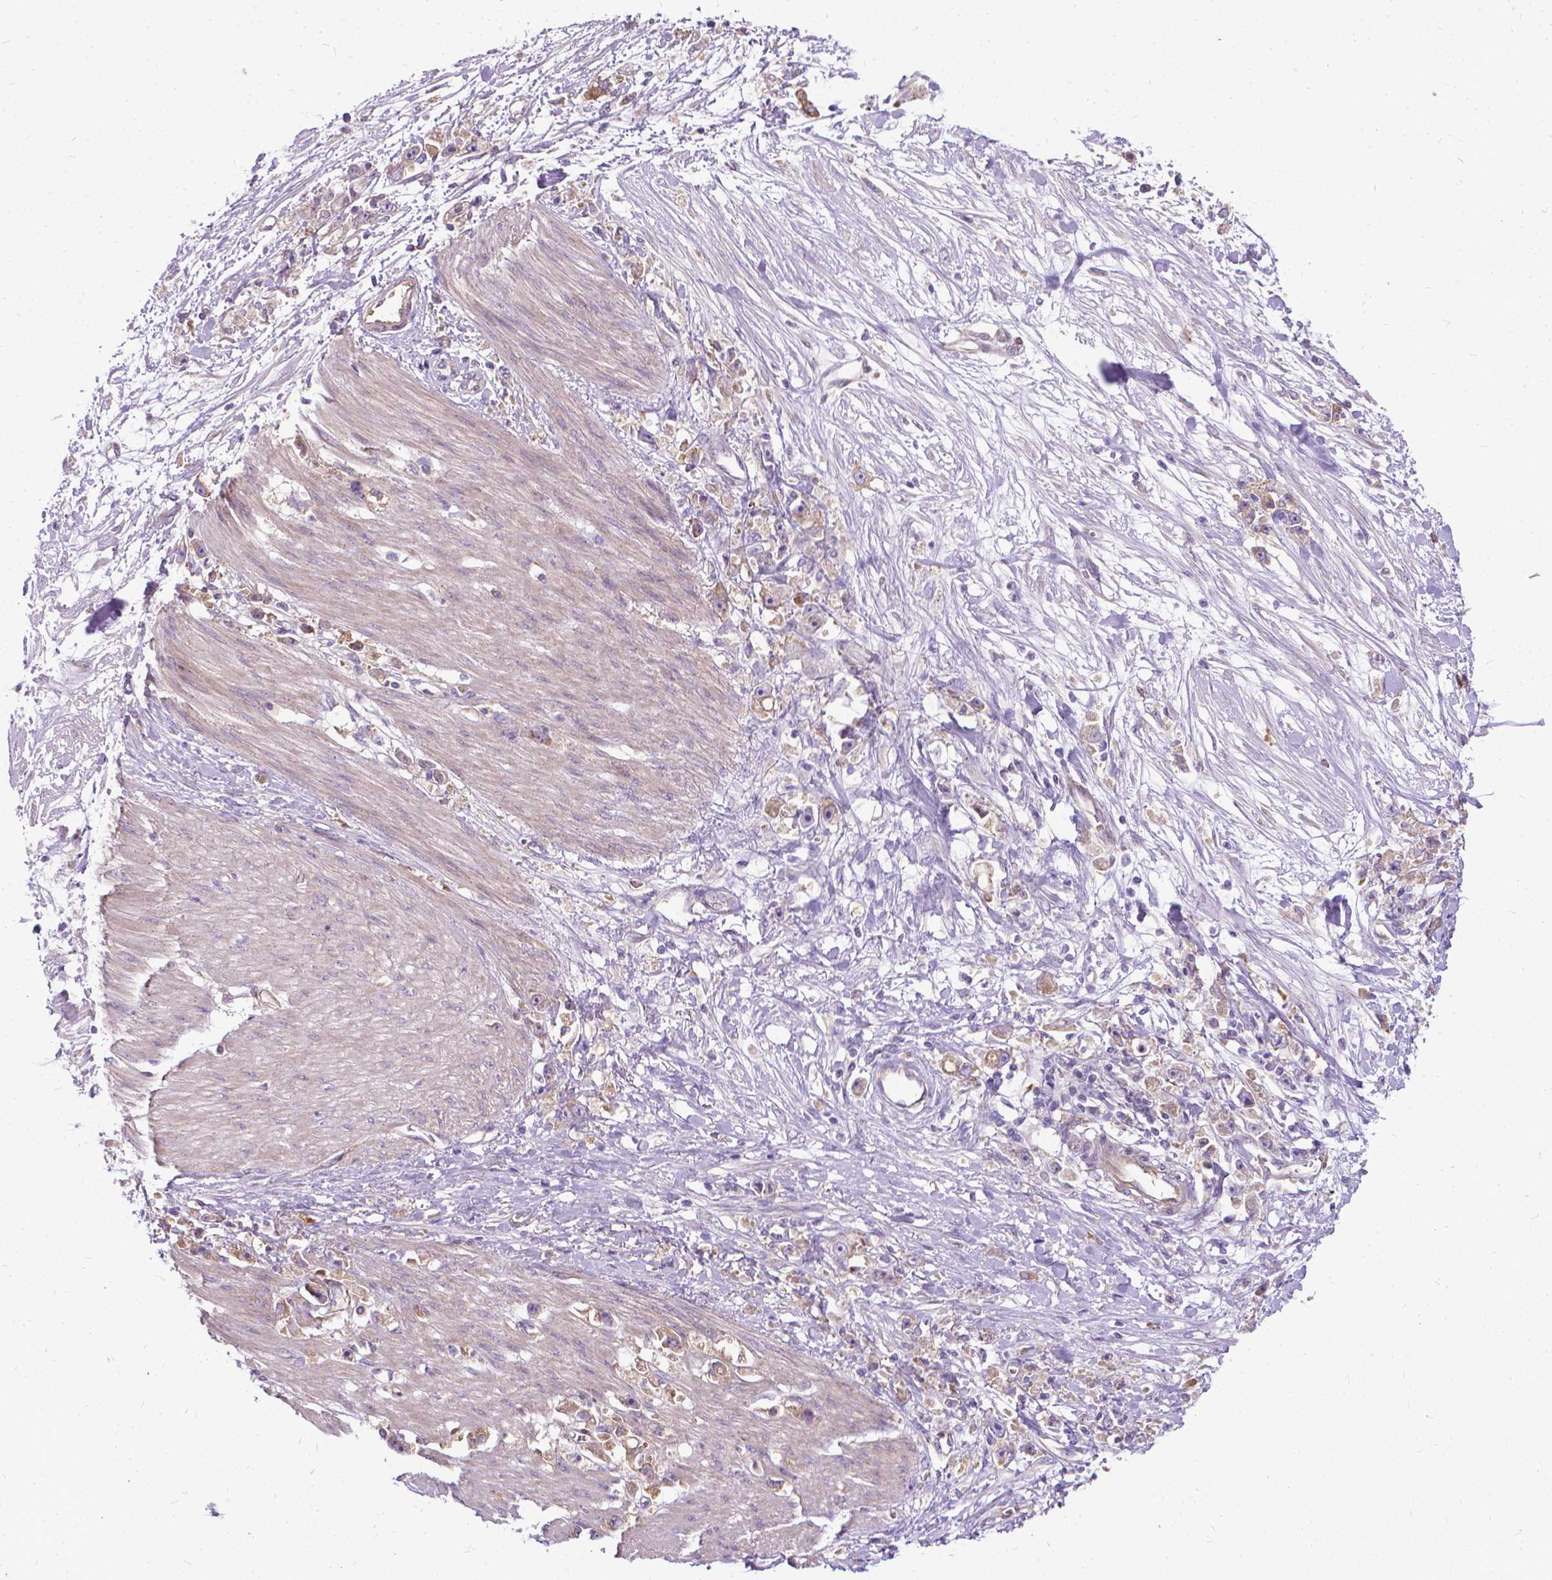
{"staining": {"intensity": "weak", "quantity": "25%-75%", "location": "cytoplasmic/membranous"}, "tissue": "stomach cancer", "cell_type": "Tumor cells", "image_type": "cancer", "snomed": [{"axis": "morphology", "description": "Adenocarcinoma, NOS"}, {"axis": "topography", "description": "Stomach"}], "caption": "Stomach cancer (adenocarcinoma) stained with immunohistochemistry (IHC) displays weak cytoplasmic/membranous expression in approximately 25%-75% of tumor cells.", "gene": "CFAP299", "patient": {"sex": "female", "age": 59}}